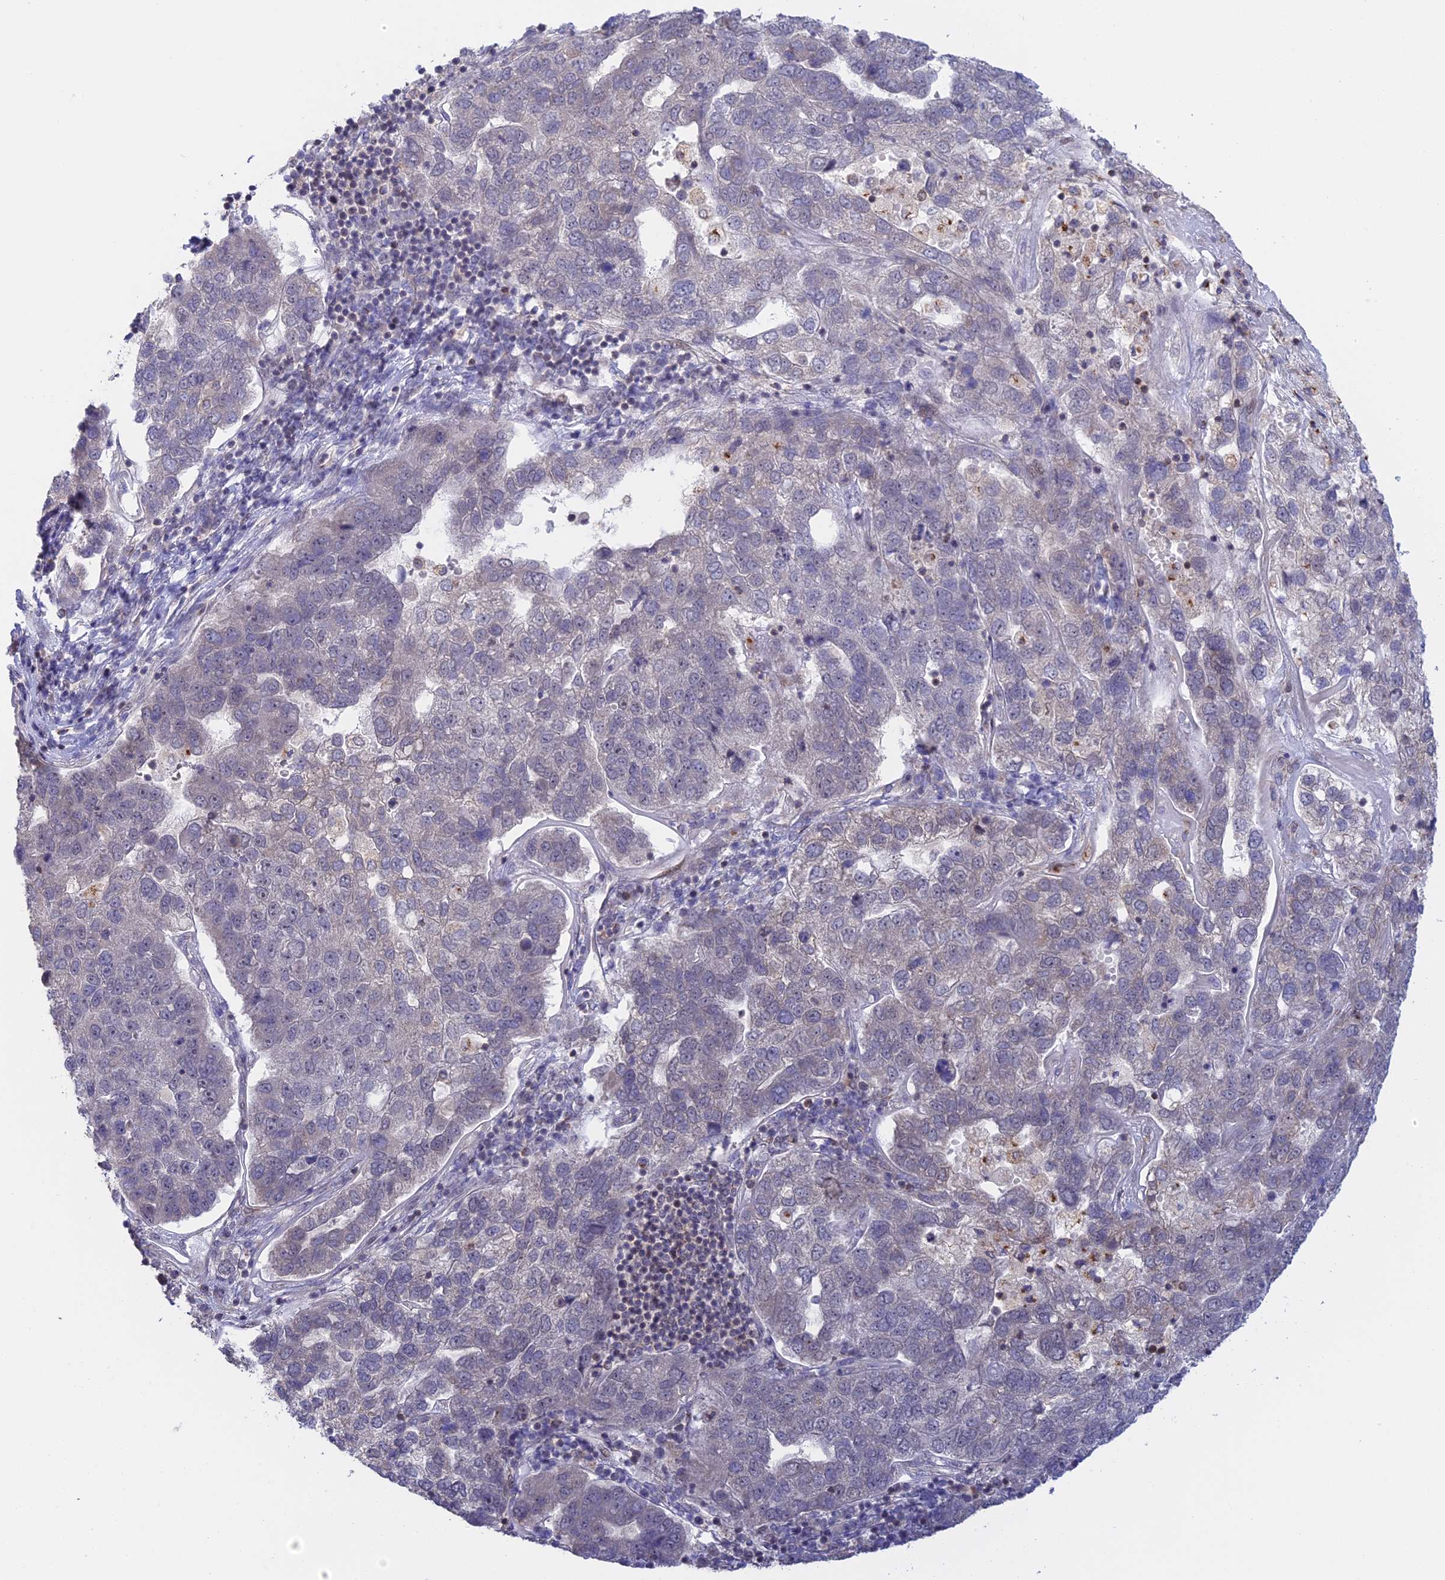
{"staining": {"intensity": "negative", "quantity": "none", "location": "none"}, "tissue": "pancreatic cancer", "cell_type": "Tumor cells", "image_type": "cancer", "snomed": [{"axis": "morphology", "description": "Adenocarcinoma, NOS"}, {"axis": "topography", "description": "Pancreas"}], "caption": "The immunohistochemistry (IHC) micrograph has no significant positivity in tumor cells of adenocarcinoma (pancreatic) tissue. Brightfield microscopy of immunohistochemistry (IHC) stained with DAB (brown) and hematoxylin (blue), captured at high magnification.", "gene": "GSKIP", "patient": {"sex": "female", "age": 61}}